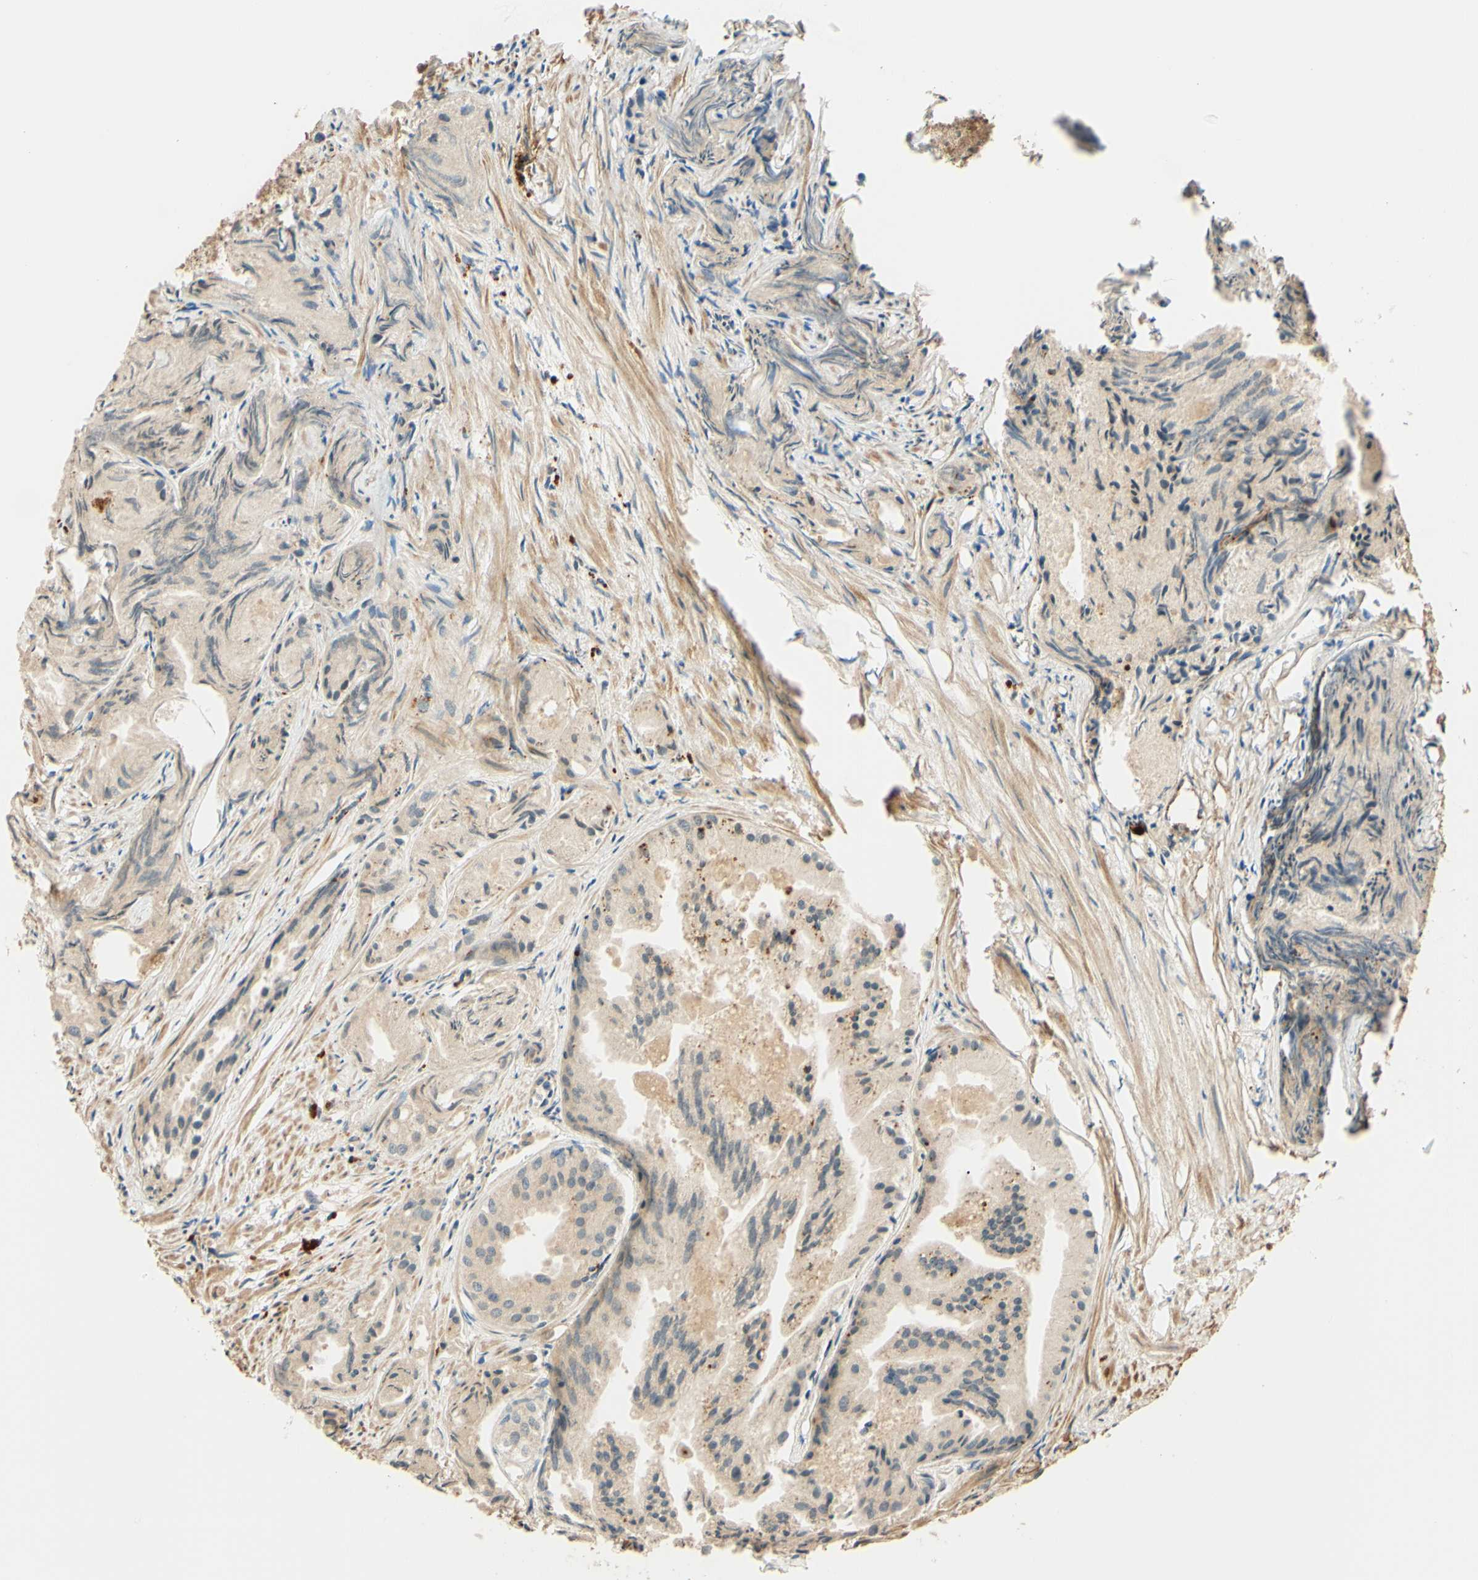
{"staining": {"intensity": "weak", "quantity": ">75%", "location": "cytoplasmic/membranous"}, "tissue": "prostate cancer", "cell_type": "Tumor cells", "image_type": "cancer", "snomed": [{"axis": "morphology", "description": "Adenocarcinoma, Low grade"}, {"axis": "topography", "description": "Prostate"}], "caption": "Prostate cancer (low-grade adenocarcinoma) stained with DAB (3,3'-diaminobenzidine) IHC demonstrates low levels of weak cytoplasmic/membranous expression in about >75% of tumor cells.", "gene": "RNF19A", "patient": {"sex": "male", "age": 72}}